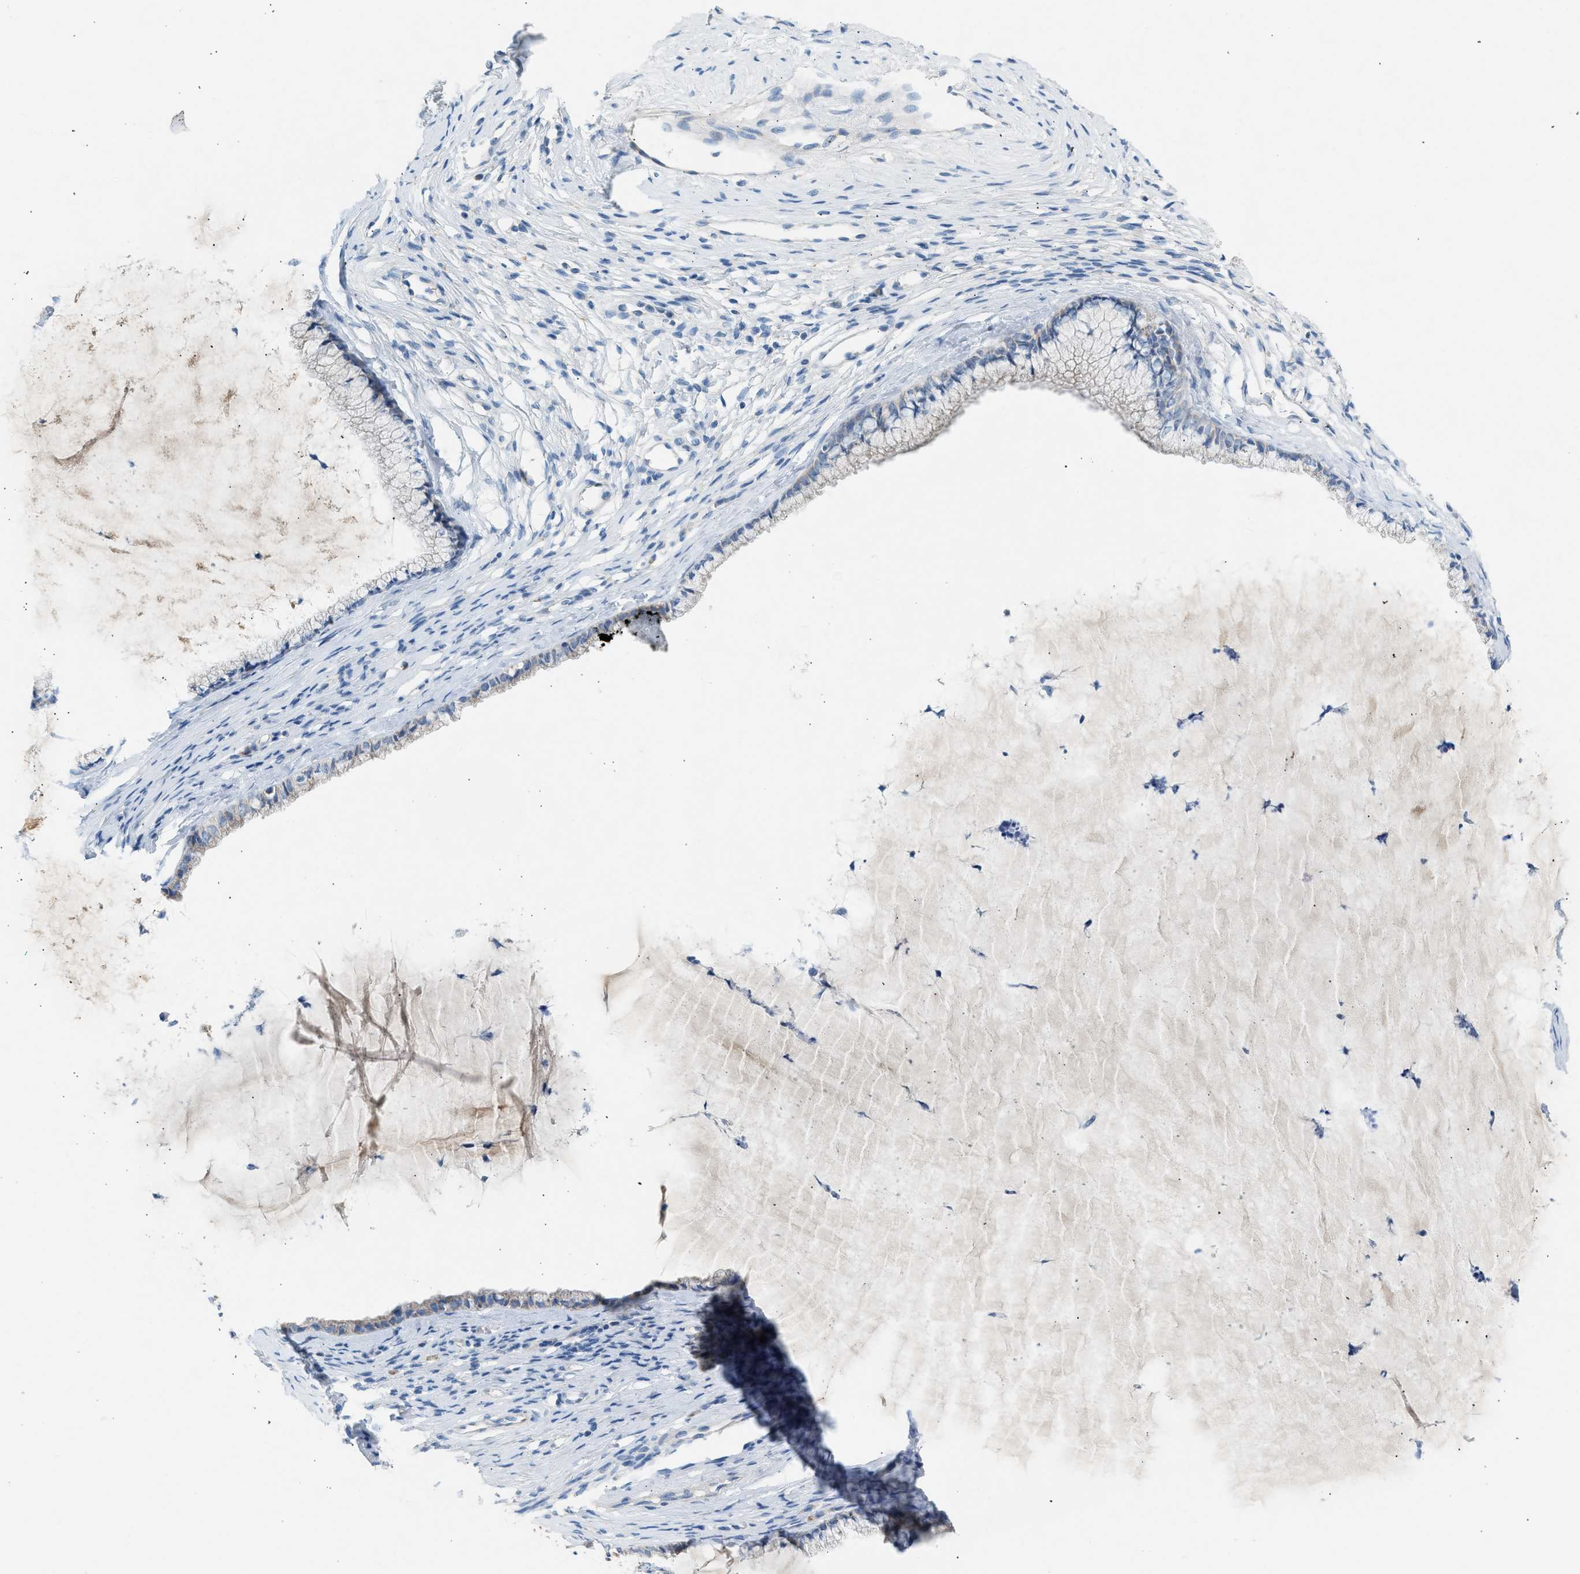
{"staining": {"intensity": "weak", "quantity": "<25%", "location": "cytoplasmic/membranous"}, "tissue": "cervix", "cell_type": "Glandular cells", "image_type": "normal", "snomed": [{"axis": "morphology", "description": "Normal tissue, NOS"}, {"axis": "topography", "description": "Cervix"}], "caption": "This histopathology image is of unremarkable cervix stained with immunohistochemistry to label a protein in brown with the nuclei are counter-stained blue. There is no positivity in glandular cells. (DAB (3,3'-diaminobenzidine) immunohistochemistry, high magnification).", "gene": "NDUFS8", "patient": {"sex": "female", "age": 77}}